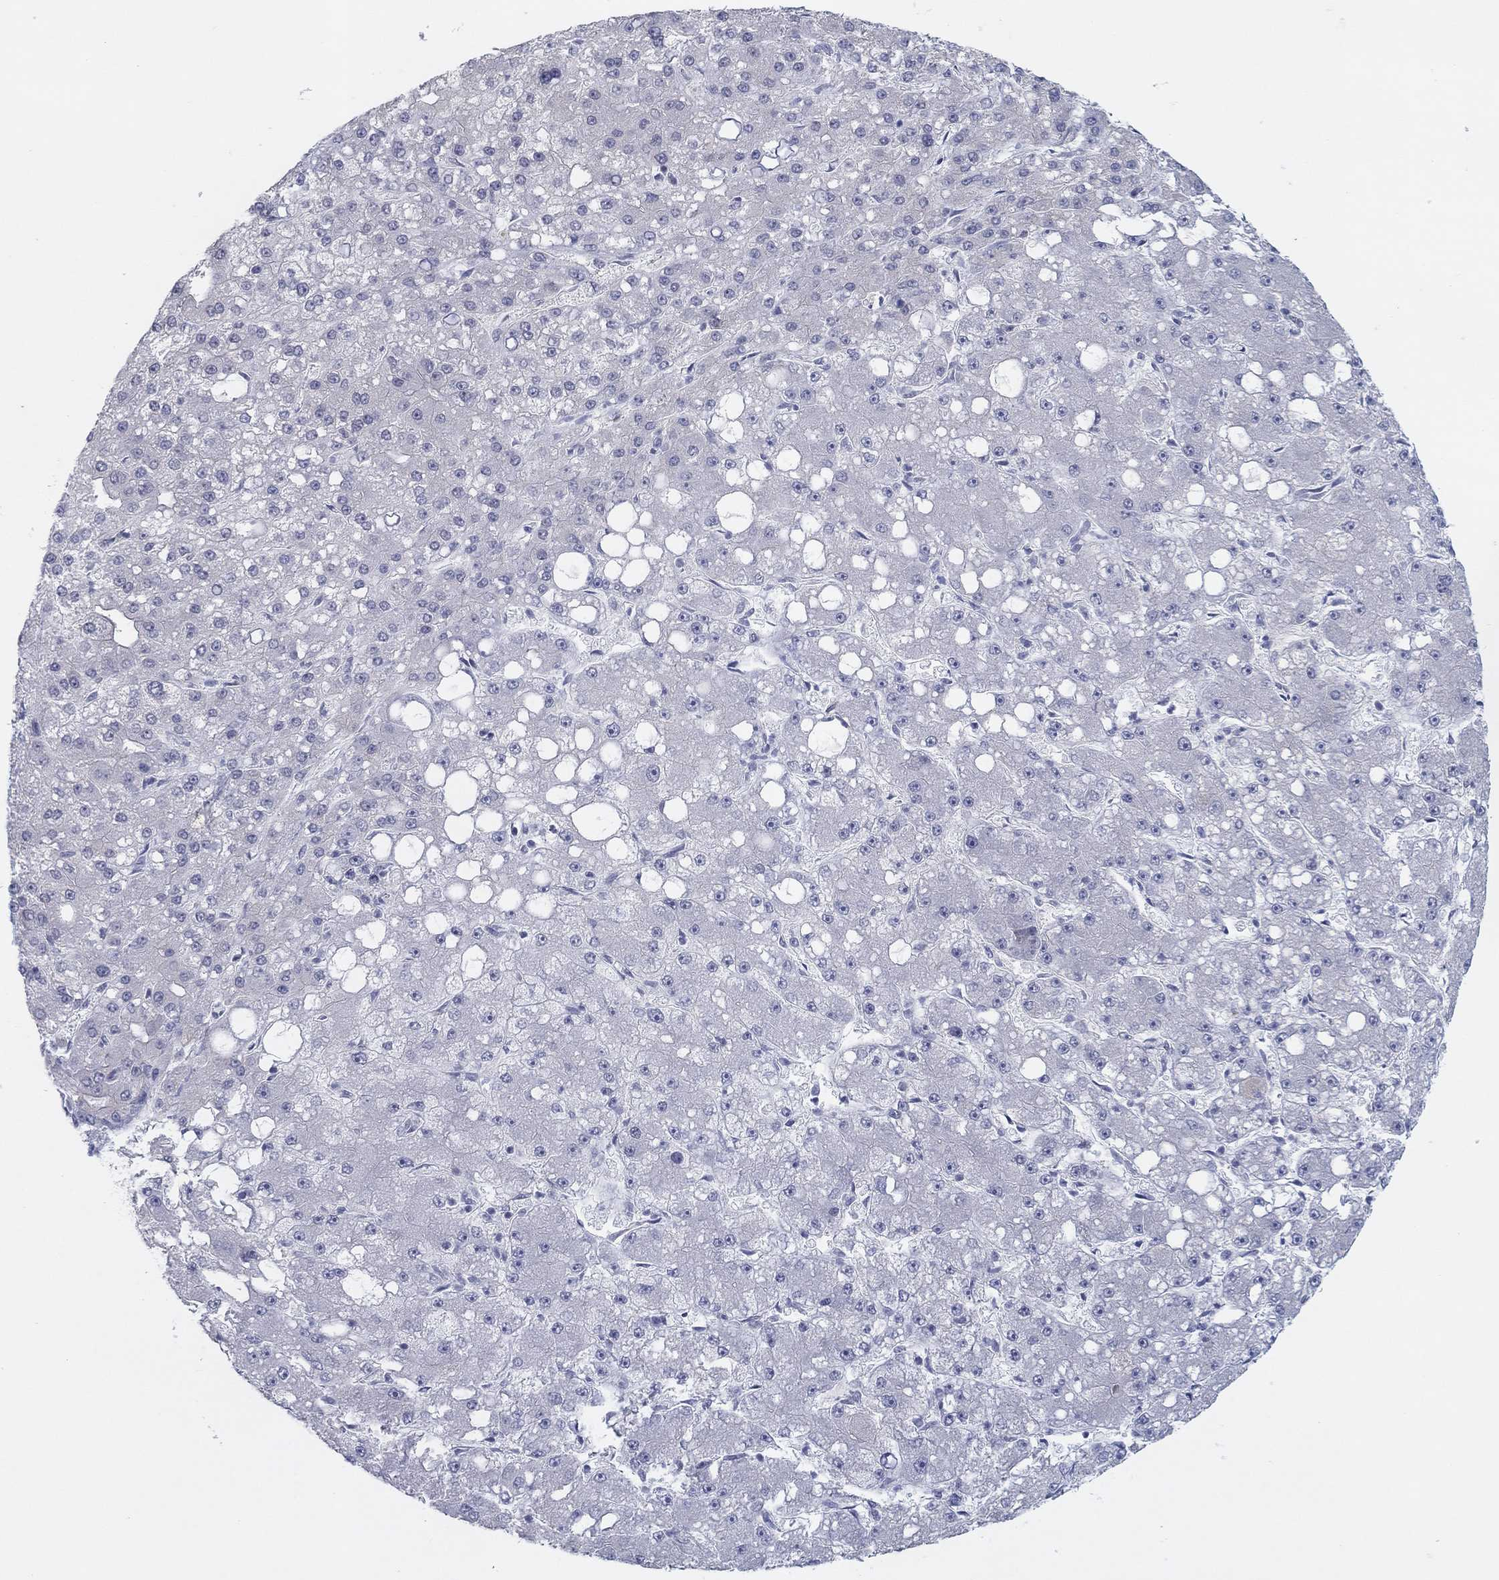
{"staining": {"intensity": "negative", "quantity": "none", "location": "none"}, "tissue": "liver cancer", "cell_type": "Tumor cells", "image_type": "cancer", "snomed": [{"axis": "morphology", "description": "Carcinoma, Hepatocellular, NOS"}, {"axis": "topography", "description": "Liver"}], "caption": "High magnification brightfield microscopy of liver cancer (hepatocellular carcinoma) stained with DAB (brown) and counterstained with hematoxylin (blue): tumor cells show no significant positivity.", "gene": "SLC22A2", "patient": {"sex": "male", "age": 67}}